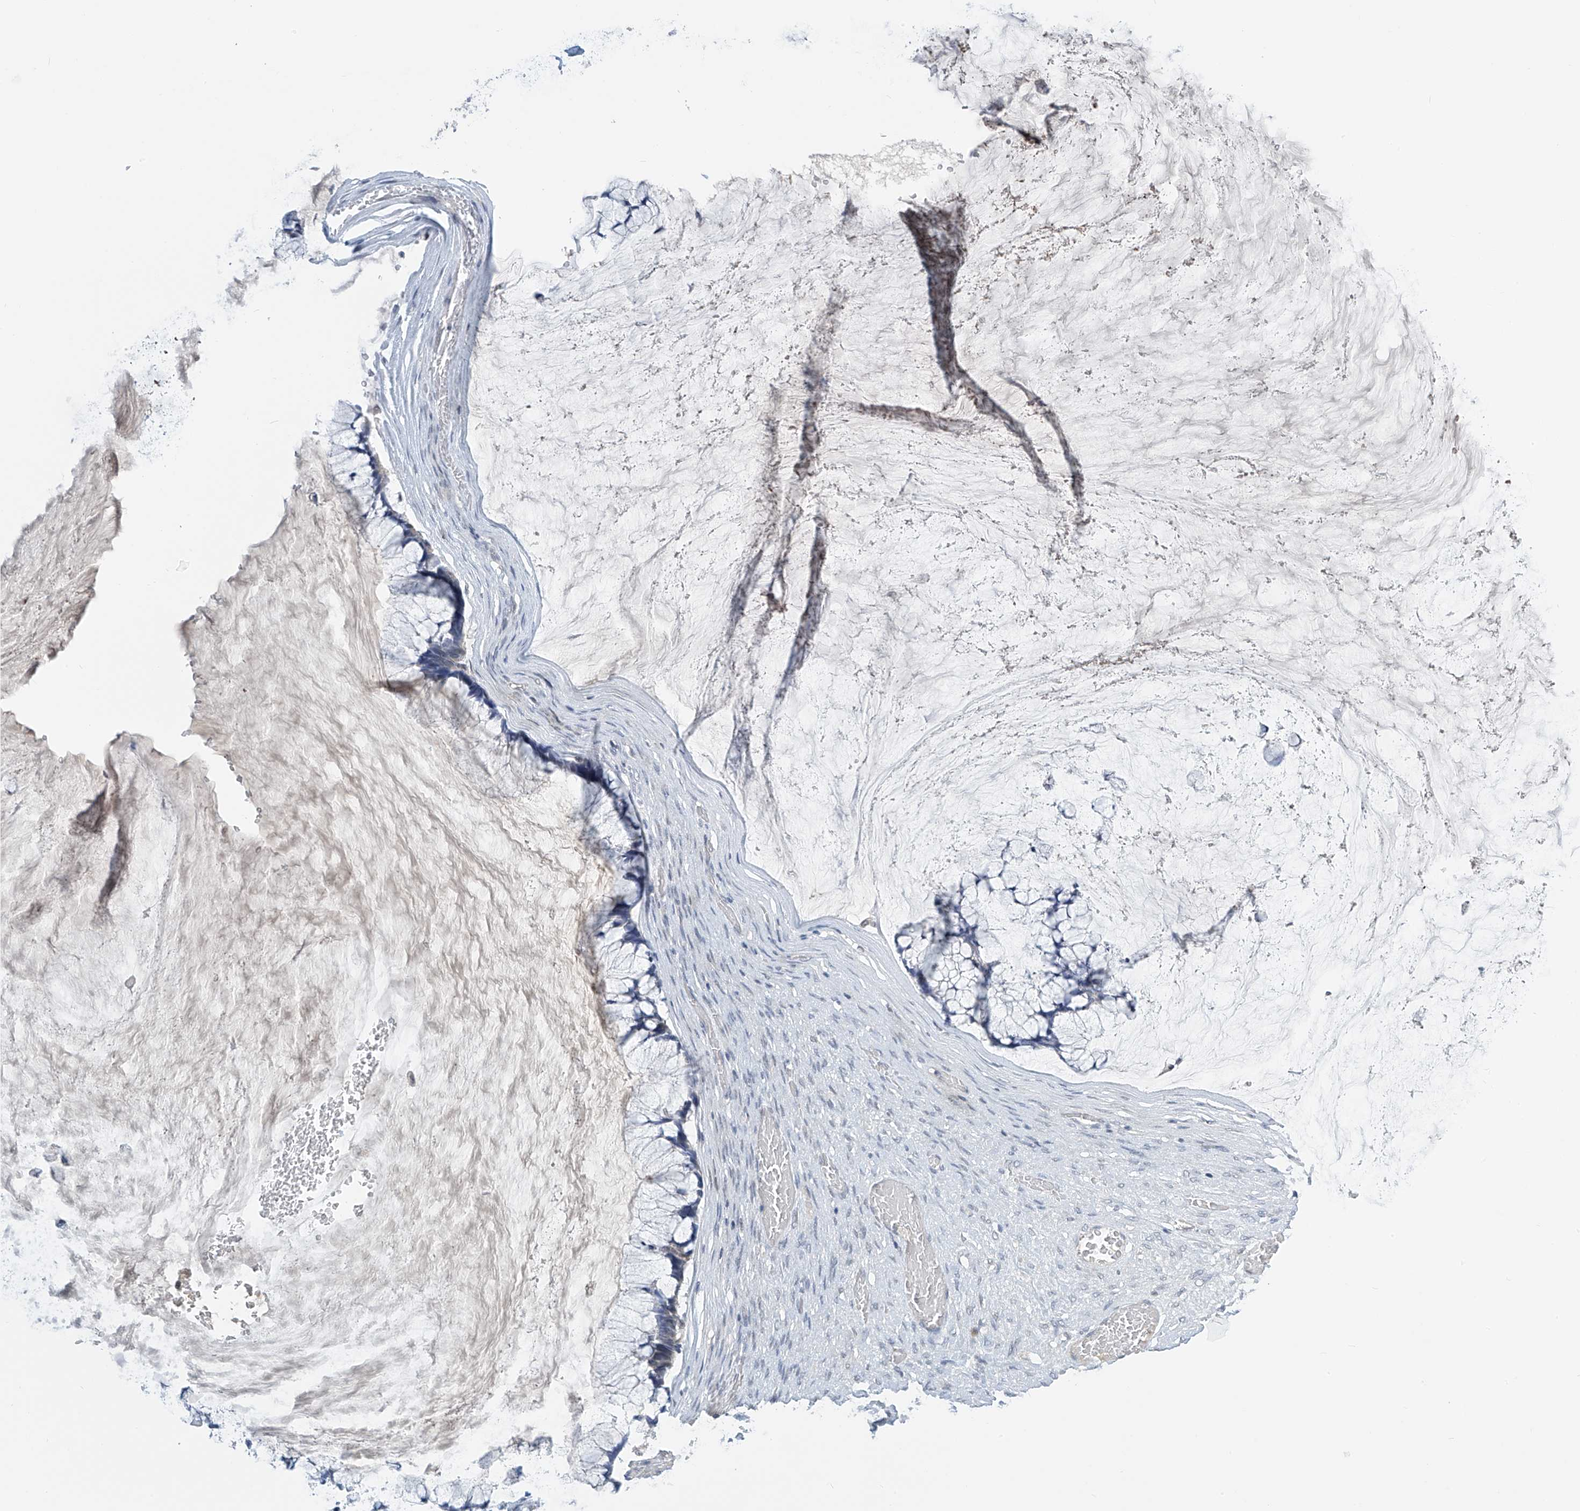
{"staining": {"intensity": "negative", "quantity": "none", "location": "none"}, "tissue": "ovarian cancer", "cell_type": "Tumor cells", "image_type": "cancer", "snomed": [{"axis": "morphology", "description": "Cystadenocarcinoma, mucinous, NOS"}, {"axis": "topography", "description": "Ovary"}], "caption": "Tumor cells show no significant positivity in ovarian mucinous cystadenocarcinoma.", "gene": "APLF", "patient": {"sex": "female", "age": 42}}